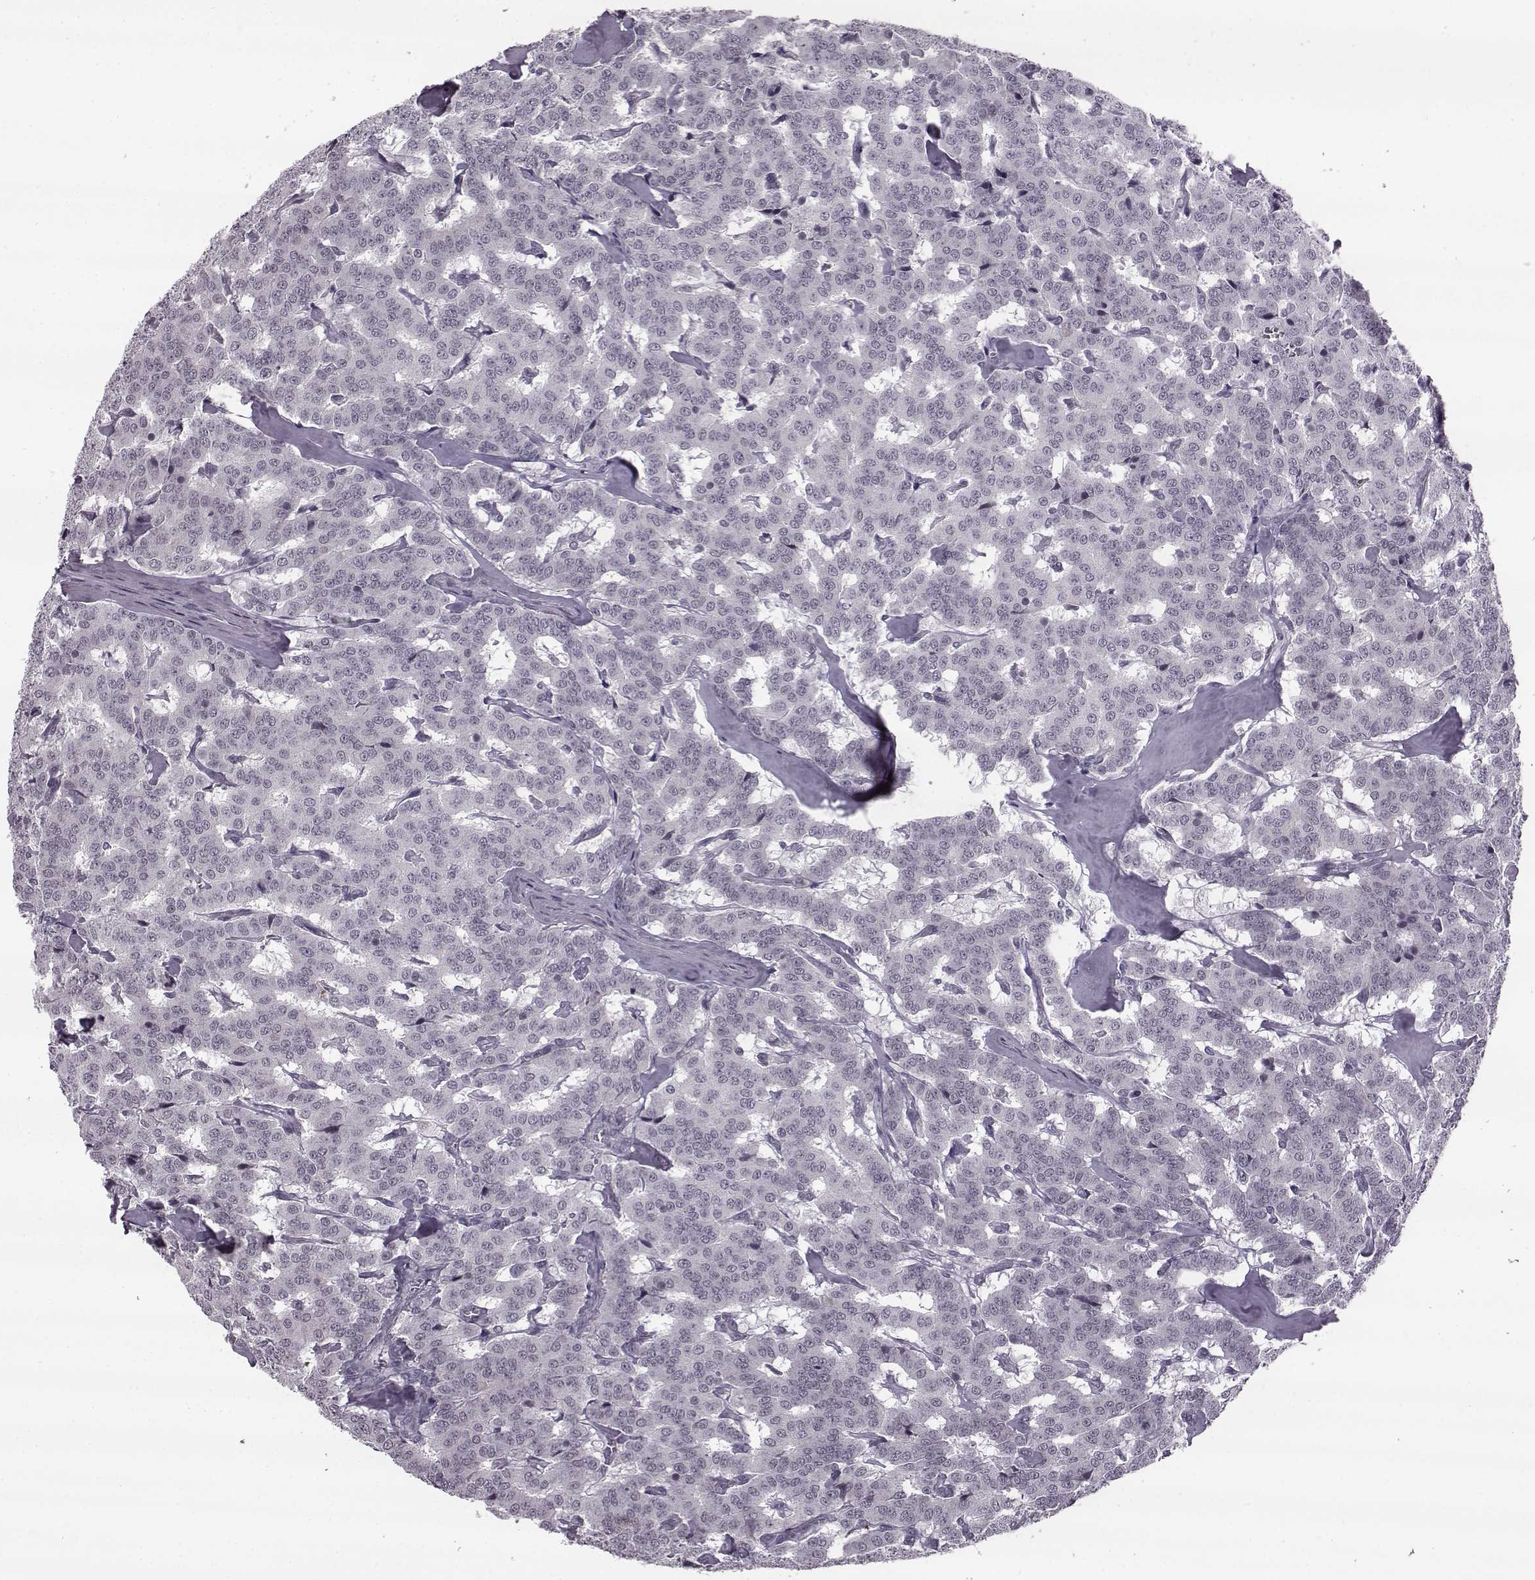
{"staining": {"intensity": "negative", "quantity": "none", "location": "none"}, "tissue": "carcinoid", "cell_type": "Tumor cells", "image_type": "cancer", "snomed": [{"axis": "morphology", "description": "Carcinoid, malignant, NOS"}, {"axis": "topography", "description": "Lung"}], "caption": "Photomicrograph shows no significant protein expression in tumor cells of carcinoid. (IHC, brightfield microscopy, high magnification).", "gene": "SLC28A2", "patient": {"sex": "female", "age": 46}}